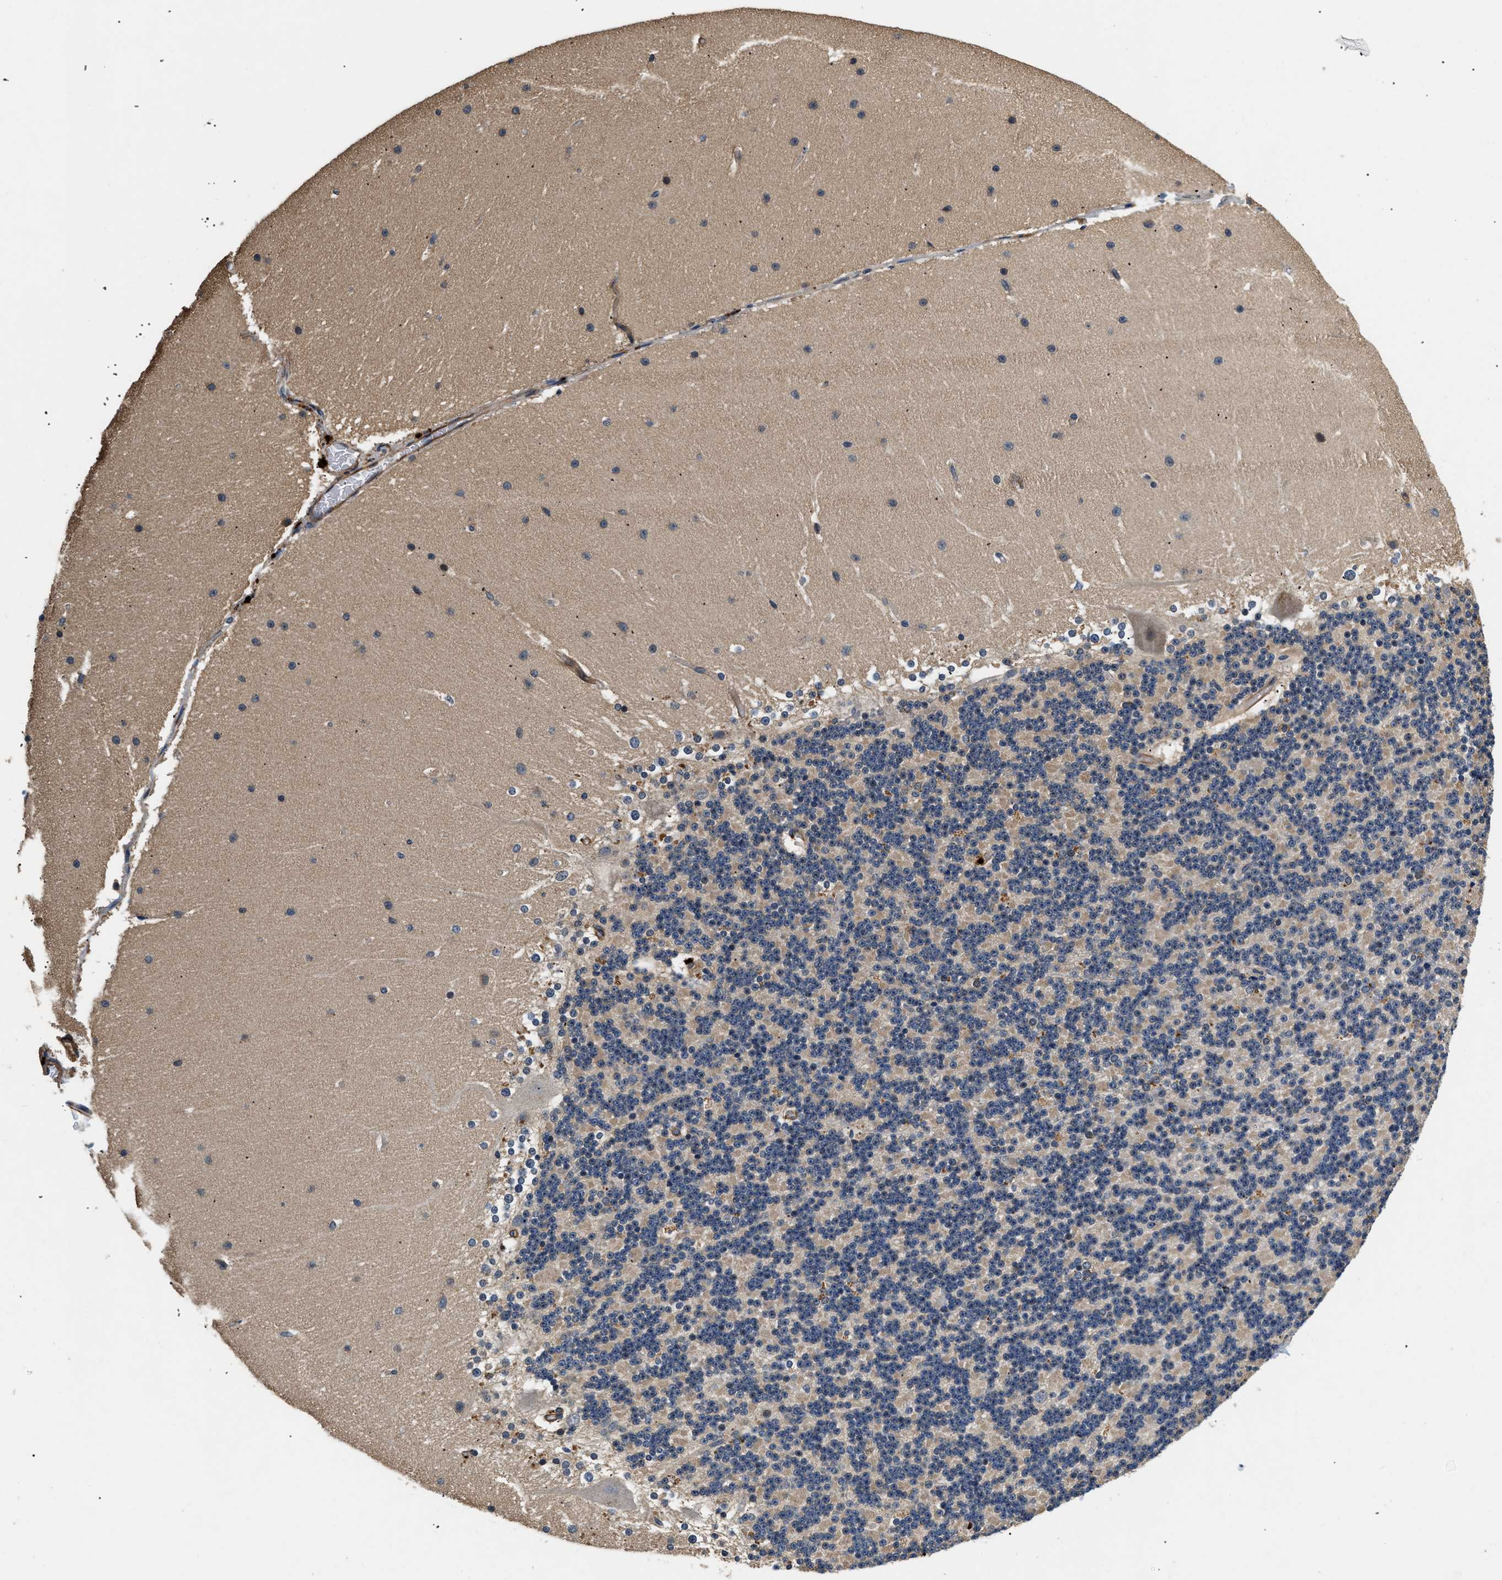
{"staining": {"intensity": "weak", "quantity": "25%-75%", "location": "cytoplasmic/membranous"}, "tissue": "cerebellum", "cell_type": "Cells in granular layer", "image_type": "normal", "snomed": [{"axis": "morphology", "description": "Normal tissue, NOS"}, {"axis": "topography", "description": "Cerebellum"}], "caption": "Protein analysis of unremarkable cerebellum exhibits weak cytoplasmic/membranous expression in approximately 25%-75% of cells in granular layer. The staining was performed using DAB (3,3'-diaminobenzidine), with brown indicating positive protein expression. Nuclei are stained blue with hematoxylin.", "gene": "NME6", "patient": {"sex": "female", "age": 19}}